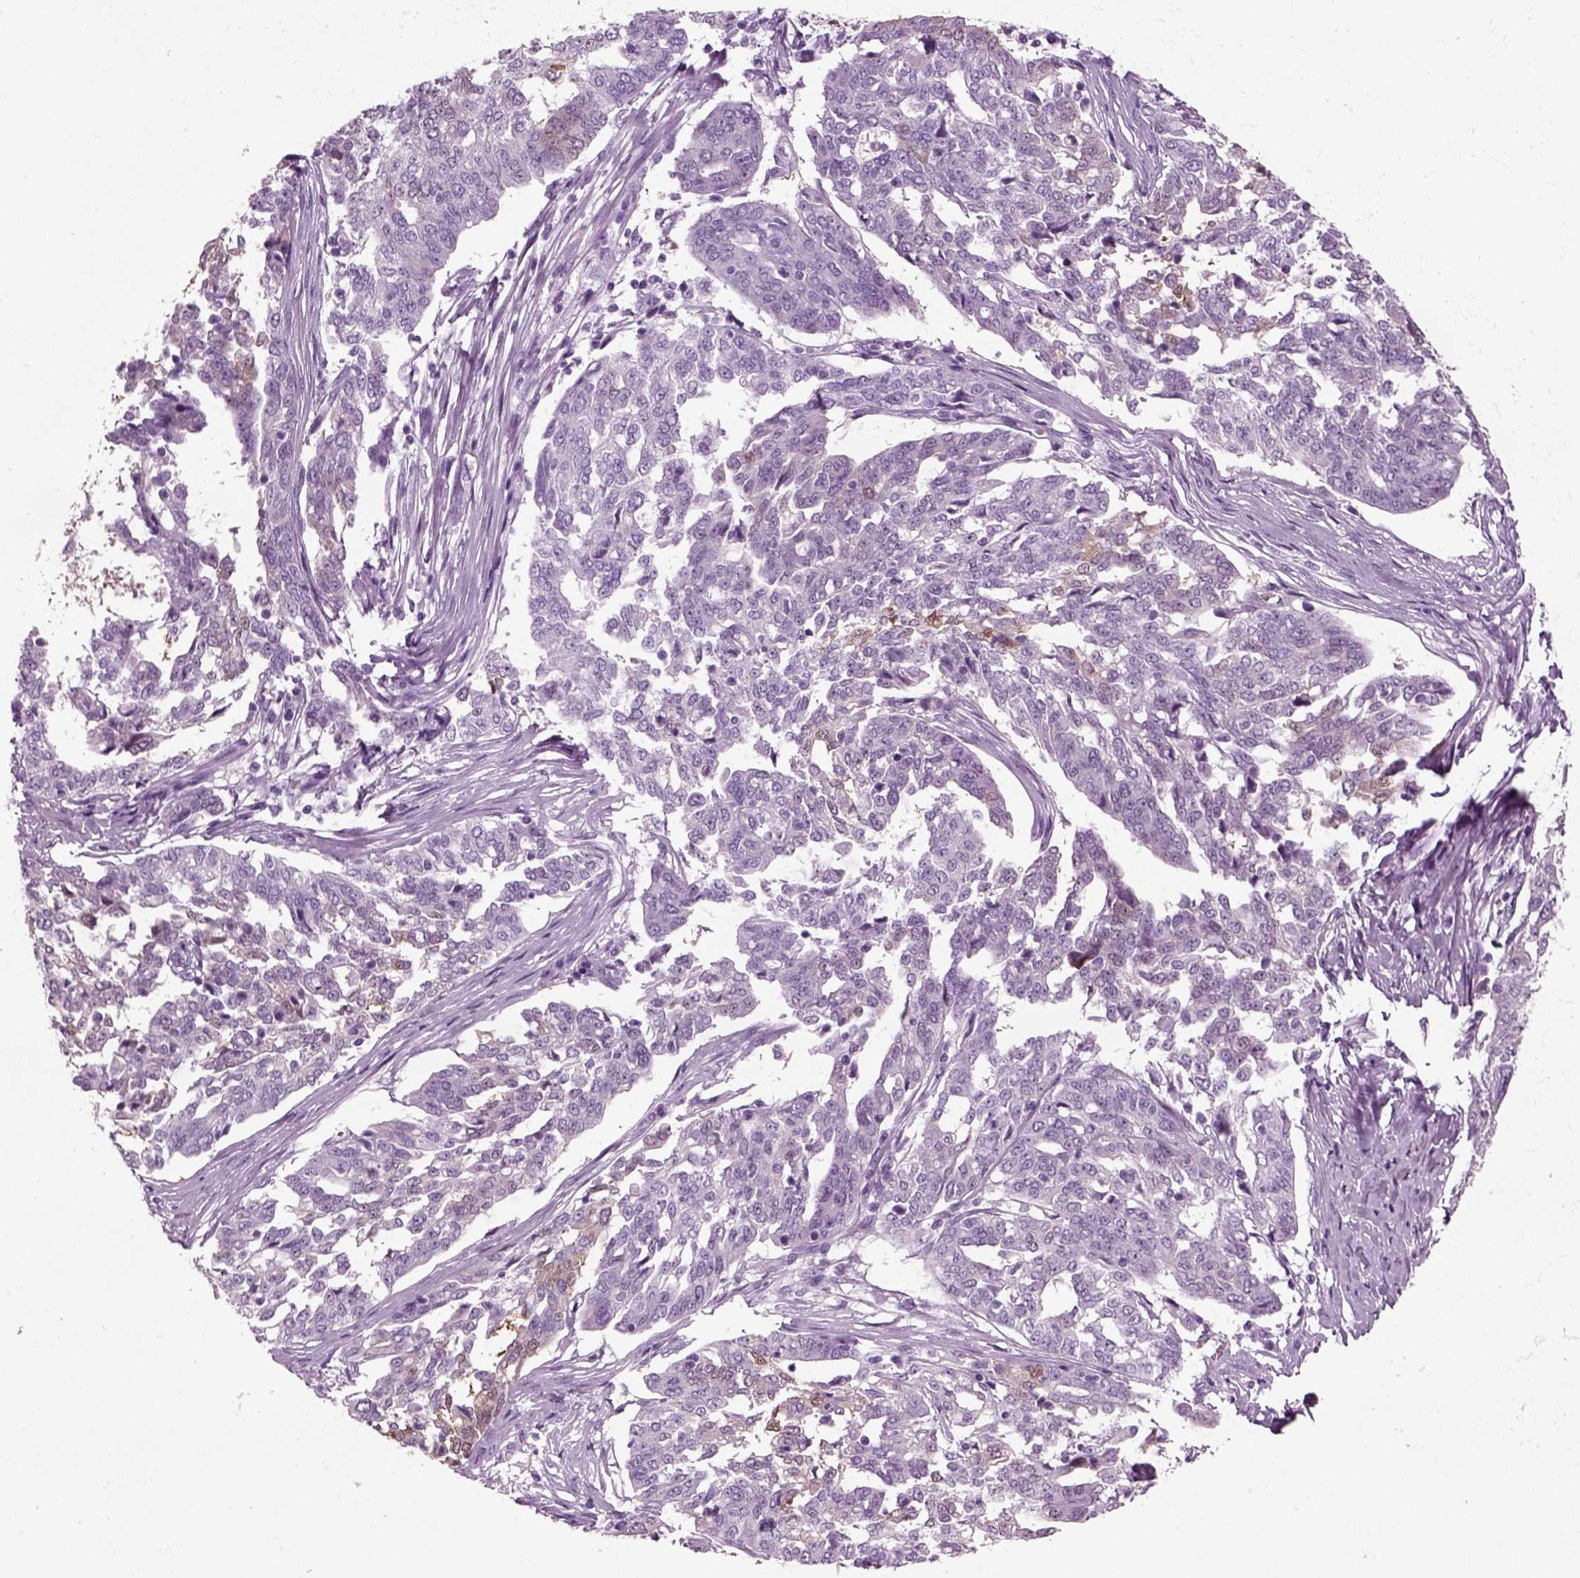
{"staining": {"intensity": "negative", "quantity": "none", "location": "none"}, "tissue": "ovarian cancer", "cell_type": "Tumor cells", "image_type": "cancer", "snomed": [{"axis": "morphology", "description": "Cystadenocarcinoma, serous, NOS"}, {"axis": "topography", "description": "Ovary"}], "caption": "Tumor cells are negative for brown protein staining in serous cystadenocarcinoma (ovarian).", "gene": "CRABP1", "patient": {"sex": "female", "age": 67}}